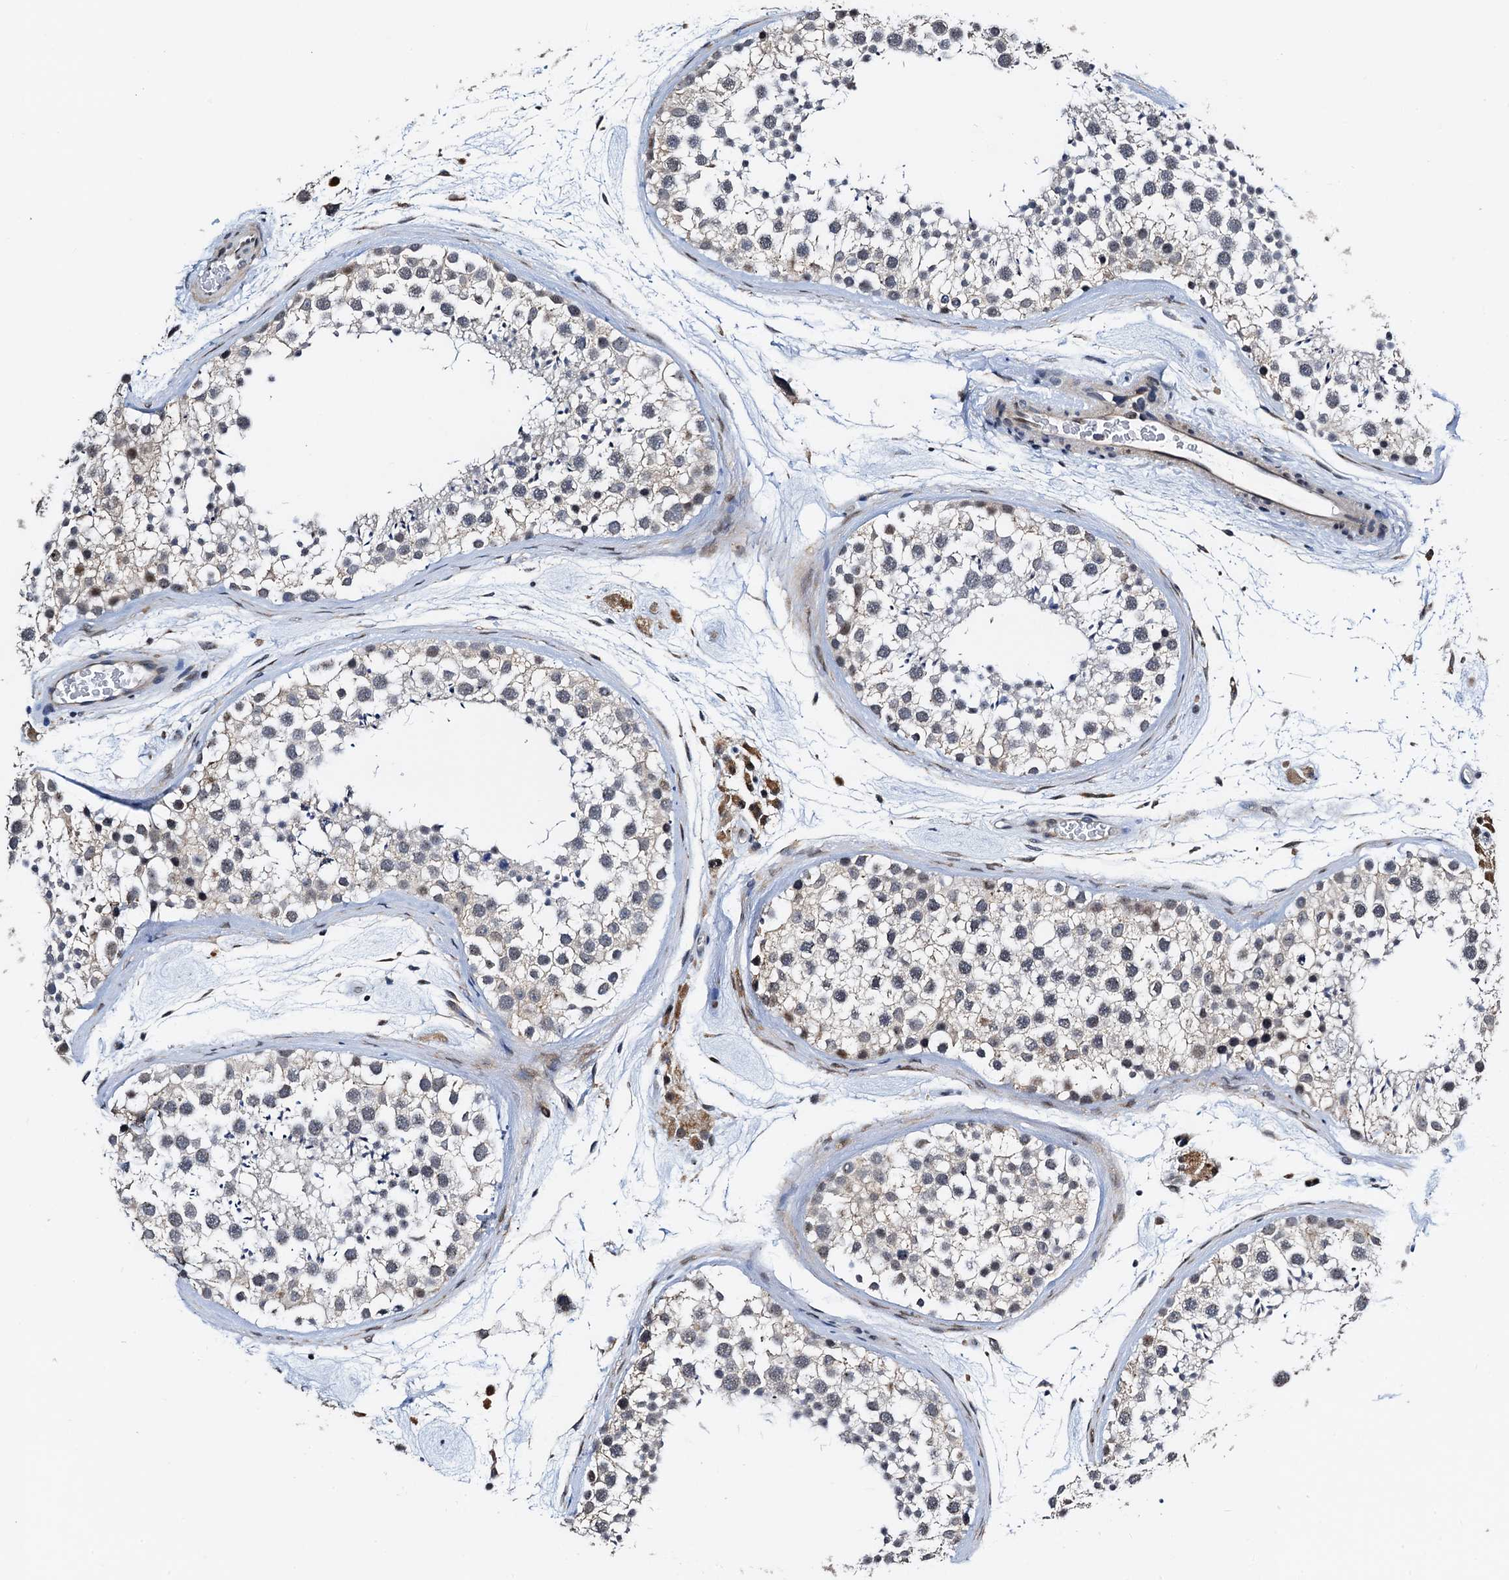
{"staining": {"intensity": "negative", "quantity": "none", "location": "none"}, "tissue": "testis", "cell_type": "Cells in seminiferous ducts", "image_type": "normal", "snomed": [{"axis": "morphology", "description": "Normal tissue, NOS"}, {"axis": "topography", "description": "Testis"}], "caption": "Cells in seminiferous ducts are negative for brown protein staining in normal testis. Nuclei are stained in blue.", "gene": "FAM222A", "patient": {"sex": "male", "age": 46}}